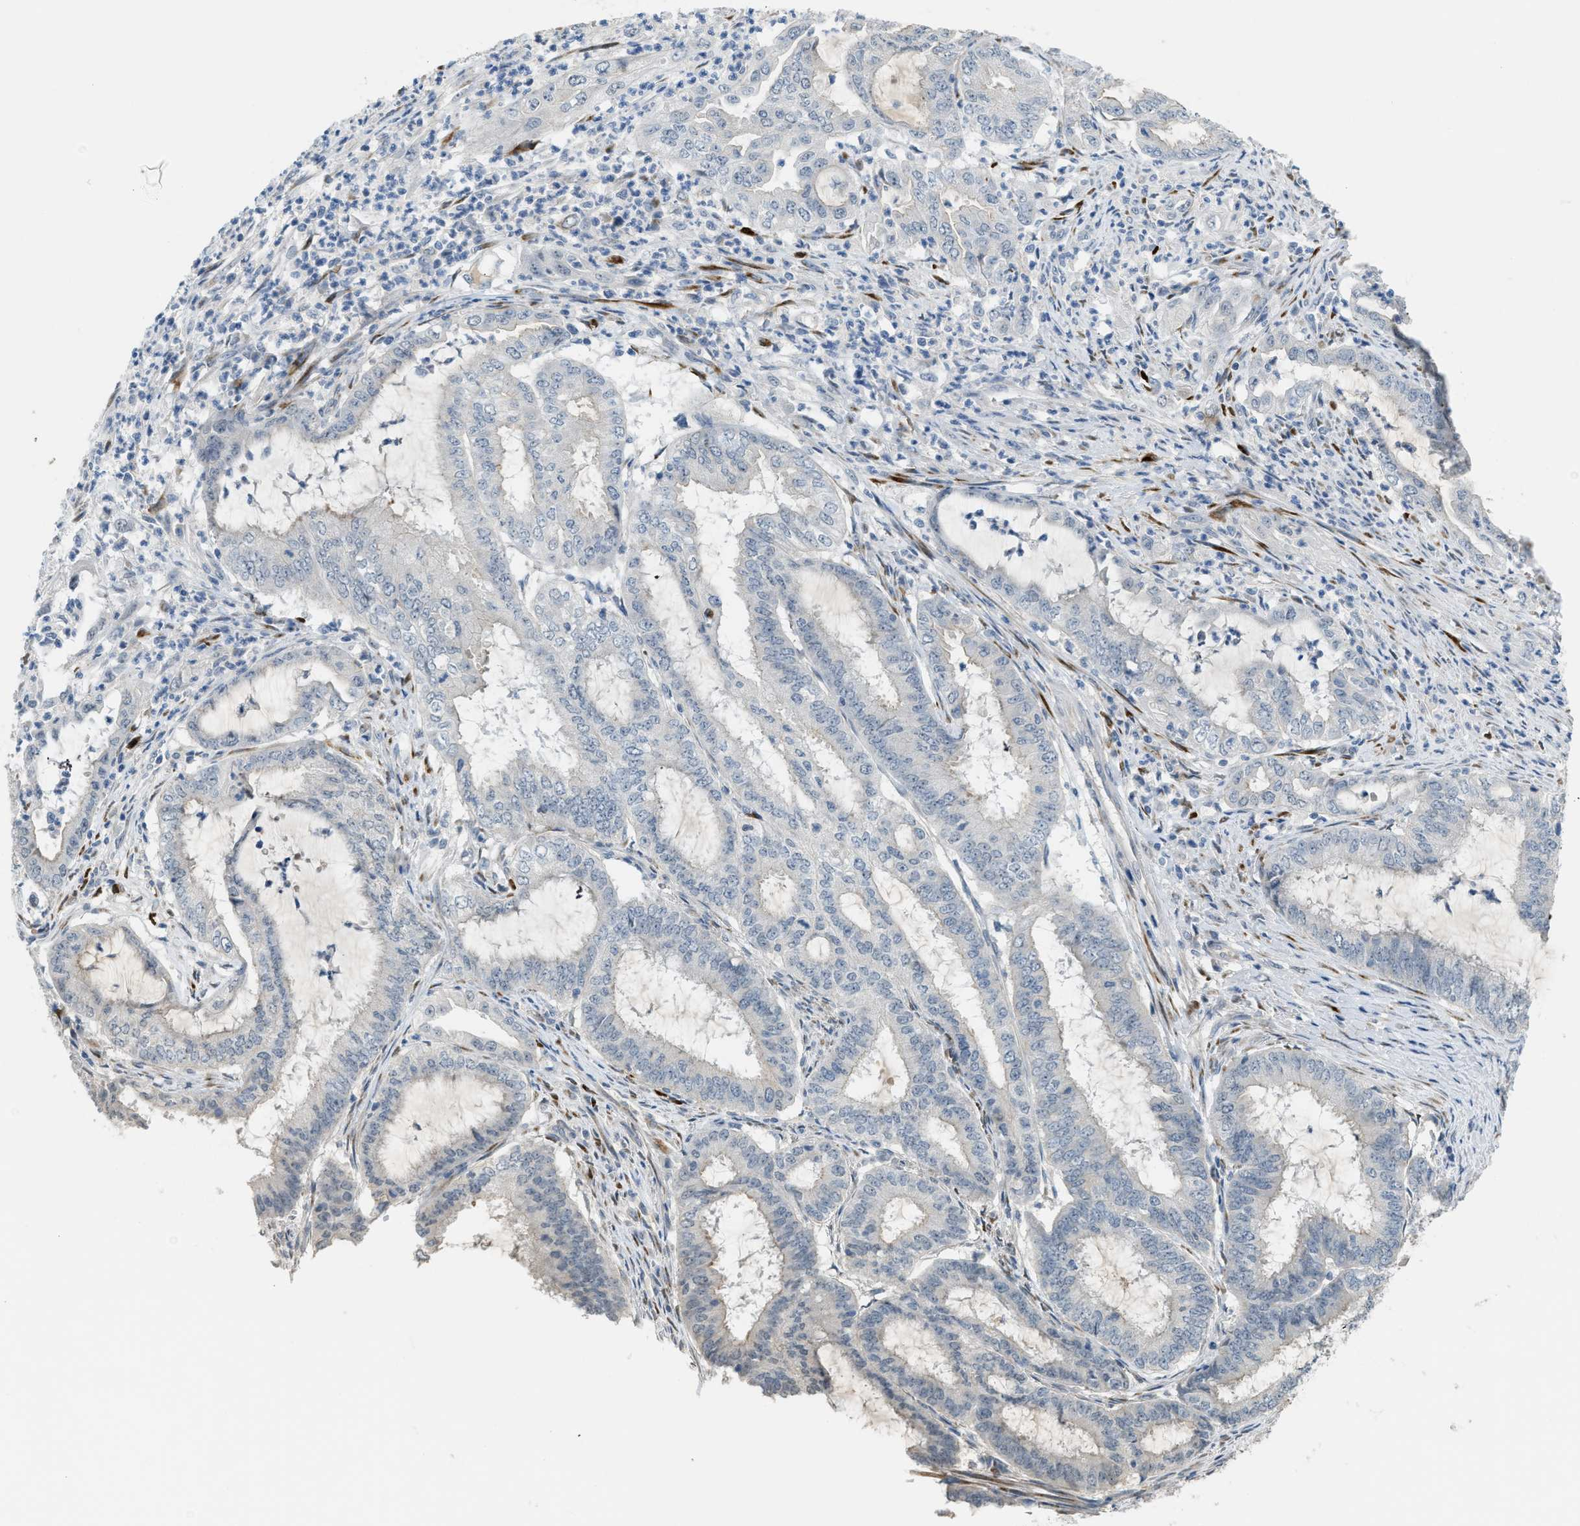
{"staining": {"intensity": "negative", "quantity": "none", "location": "none"}, "tissue": "endometrial cancer", "cell_type": "Tumor cells", "image_type": "cancer", "snomed": [{"axis": "morphology", "description": "Adenocarcinoma, NOS"}, {"axis": "topography", "description": "Endometrium"}], "caption": "Tumor cells are negative for brown protein staining in endometrial adenocarcinoma.", "gene": "TMEM154", "patient": {"sex": "female", "age": 51}}